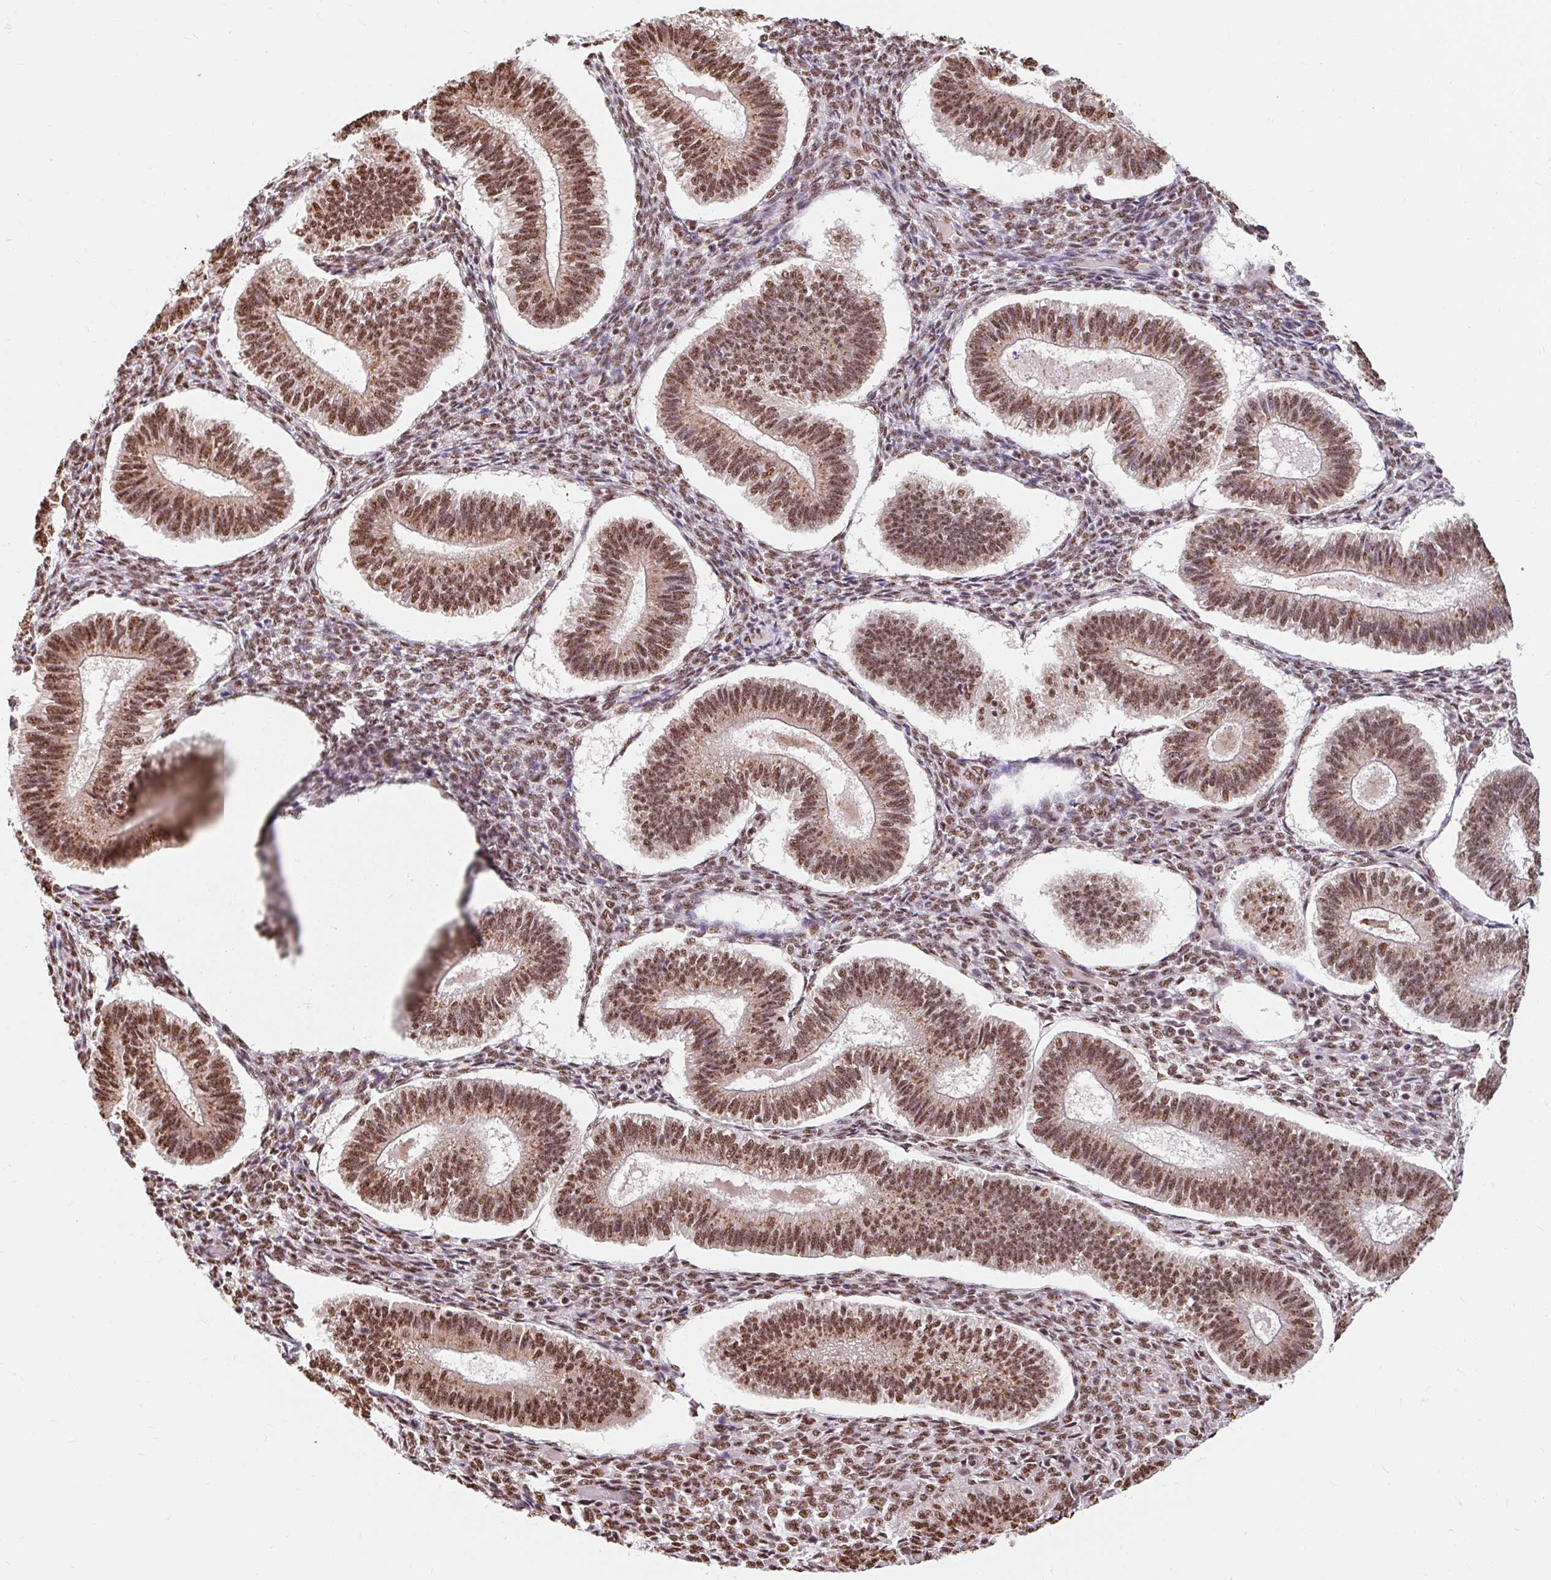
{"staining": {"intensity": "moderate", "quantity": ">75%", "location": "nuclear"}, "tissue": "endometrium", "cell_type": "Cells in endometrial stroma", "image_type": "normal", "snomed": [{"axis": "morphology", "description": "Normal tissue, NOS"}, {"axis": "topography", "description": "Endometrium"}], "caption": "Endometrium stained with a protein marker shows moderate staining in cells in endometrial stroma.", "gene": "BICRA", "patient": {"sex": "female", "age": 25}}